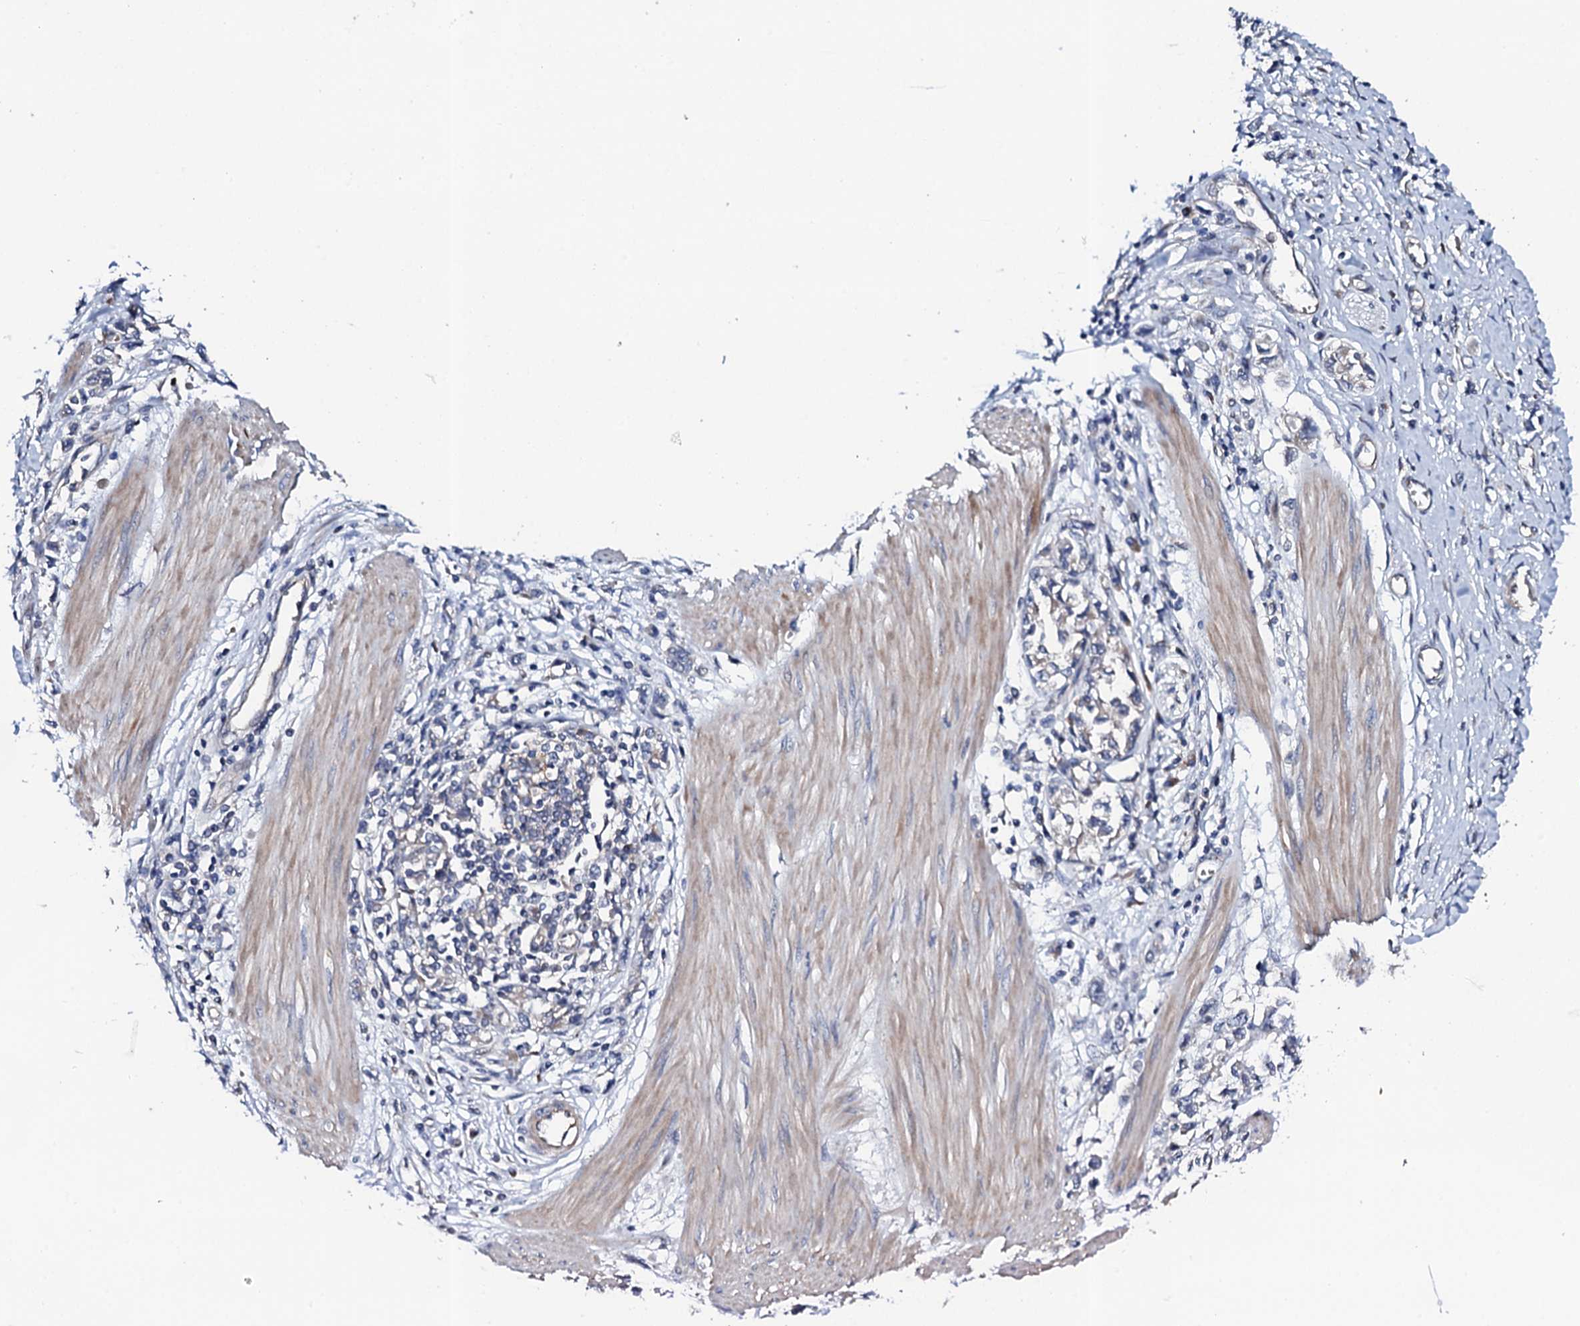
{"staining": {"intensity": "negative", "quantity": "none", "location": "none"}, "tissue": "stomach cancer", "cell_type": "Tumor cells", "image_type": "cancer", "snomed": [{"axis": "morphology", "description": "Adenocarcinoma, NOS"}, {"axis": "topography", "description": "Stomach"}], "caption": "An image of stomach adenocarcinoma stained for a protein exhibits no brown staining in tumor cells.", "gene": "CIAO2A", "patient": {"sex": "female", "age": 76}}